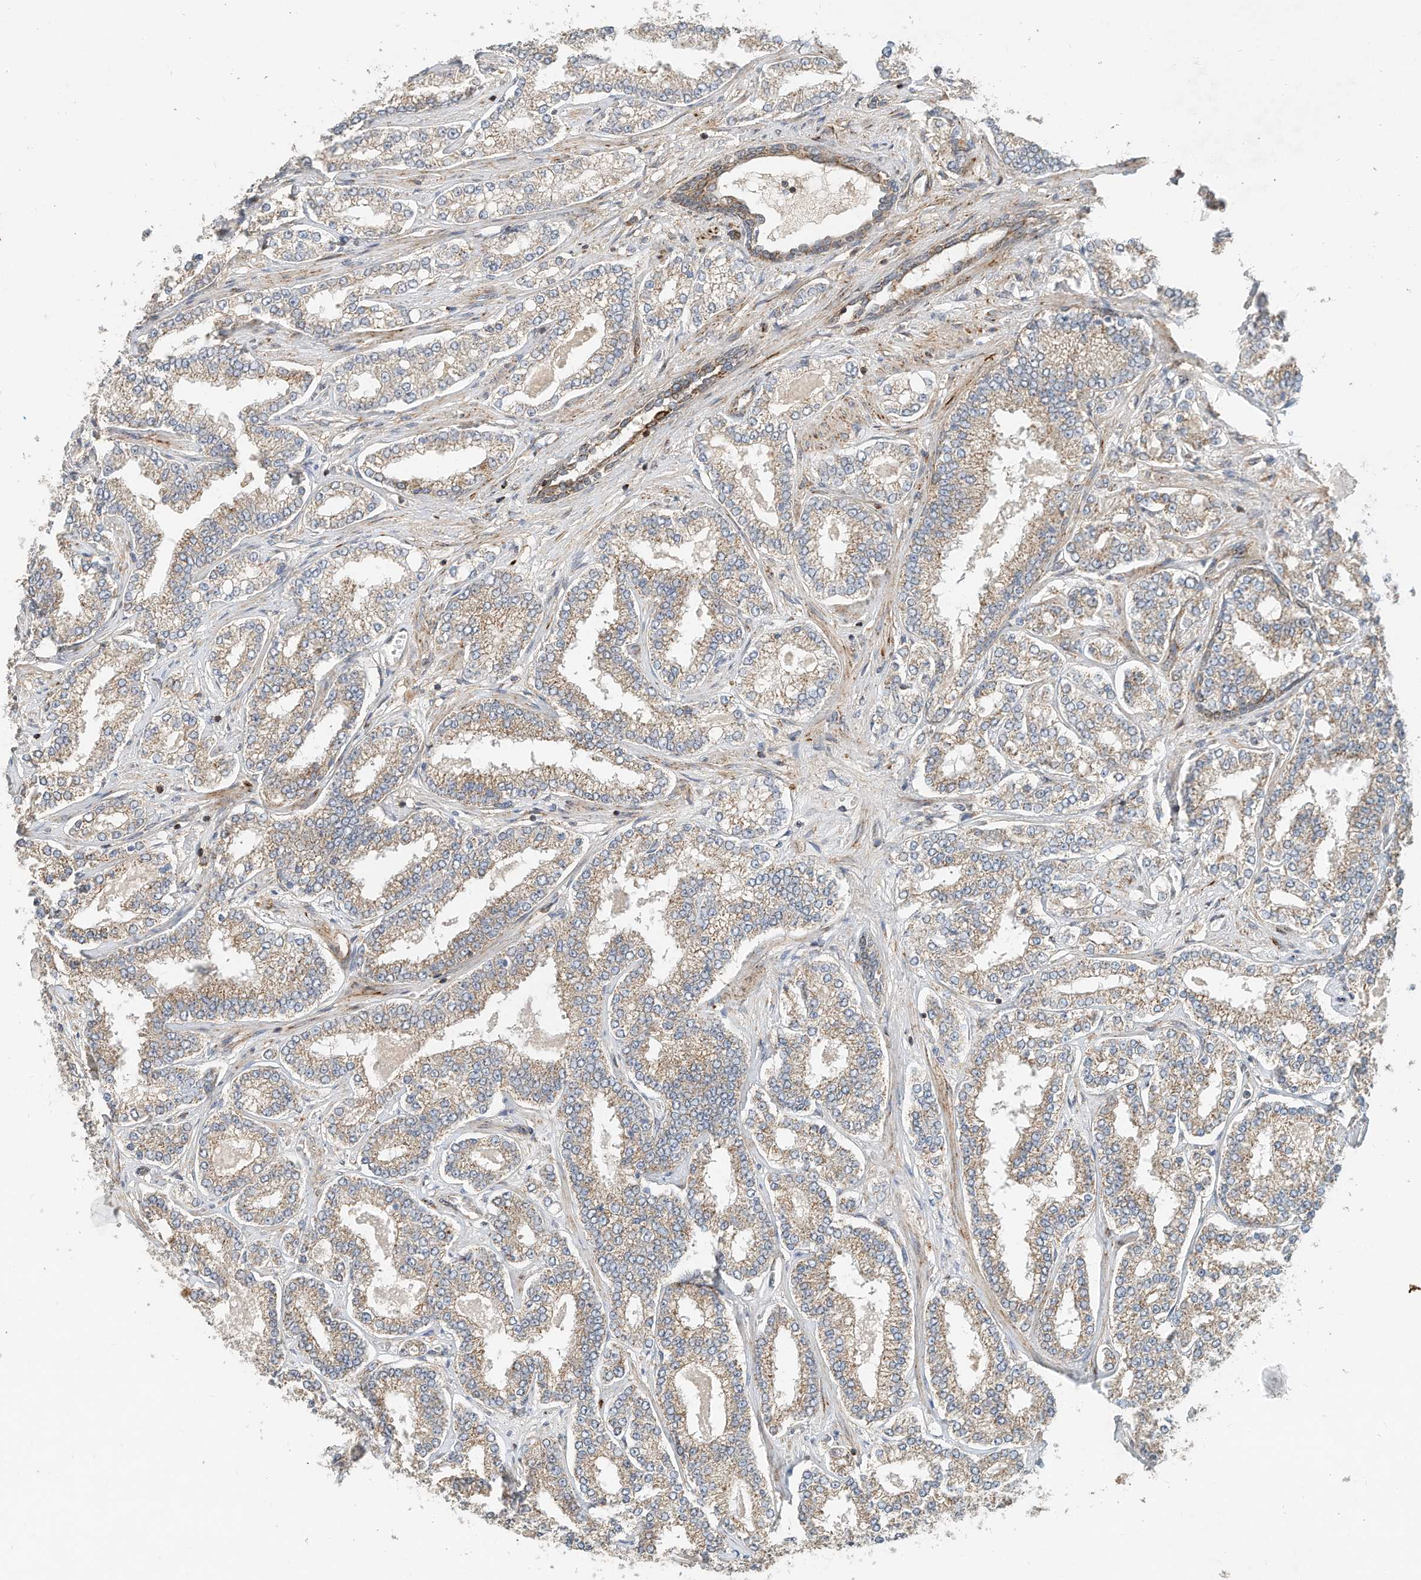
{"staining": {"intensity": "weak", "quantity": "25%-75%", "location": "cytoplasmic/membranous"}, "tissue": "prostate cancer", "cell_type": "Tumor cells", "image_type": "cancer", "snomed": [{"axis": "morphology", "description": "Normal tissue, NOS"}, {"axis": "morphology", "description": "Adenocarcinoma, High grade"}, {"axis": "topography", "description": "Prostate"}], "caption": "Protein staining of prostate cancer (high-grade adenocarcinoma) tissue exhibits weak cytoplasmic/membranous expression in about 25%-75% of tumor cells.", "gene": "CPAMD8", "patient": {"sex": "male", "age": 83}}